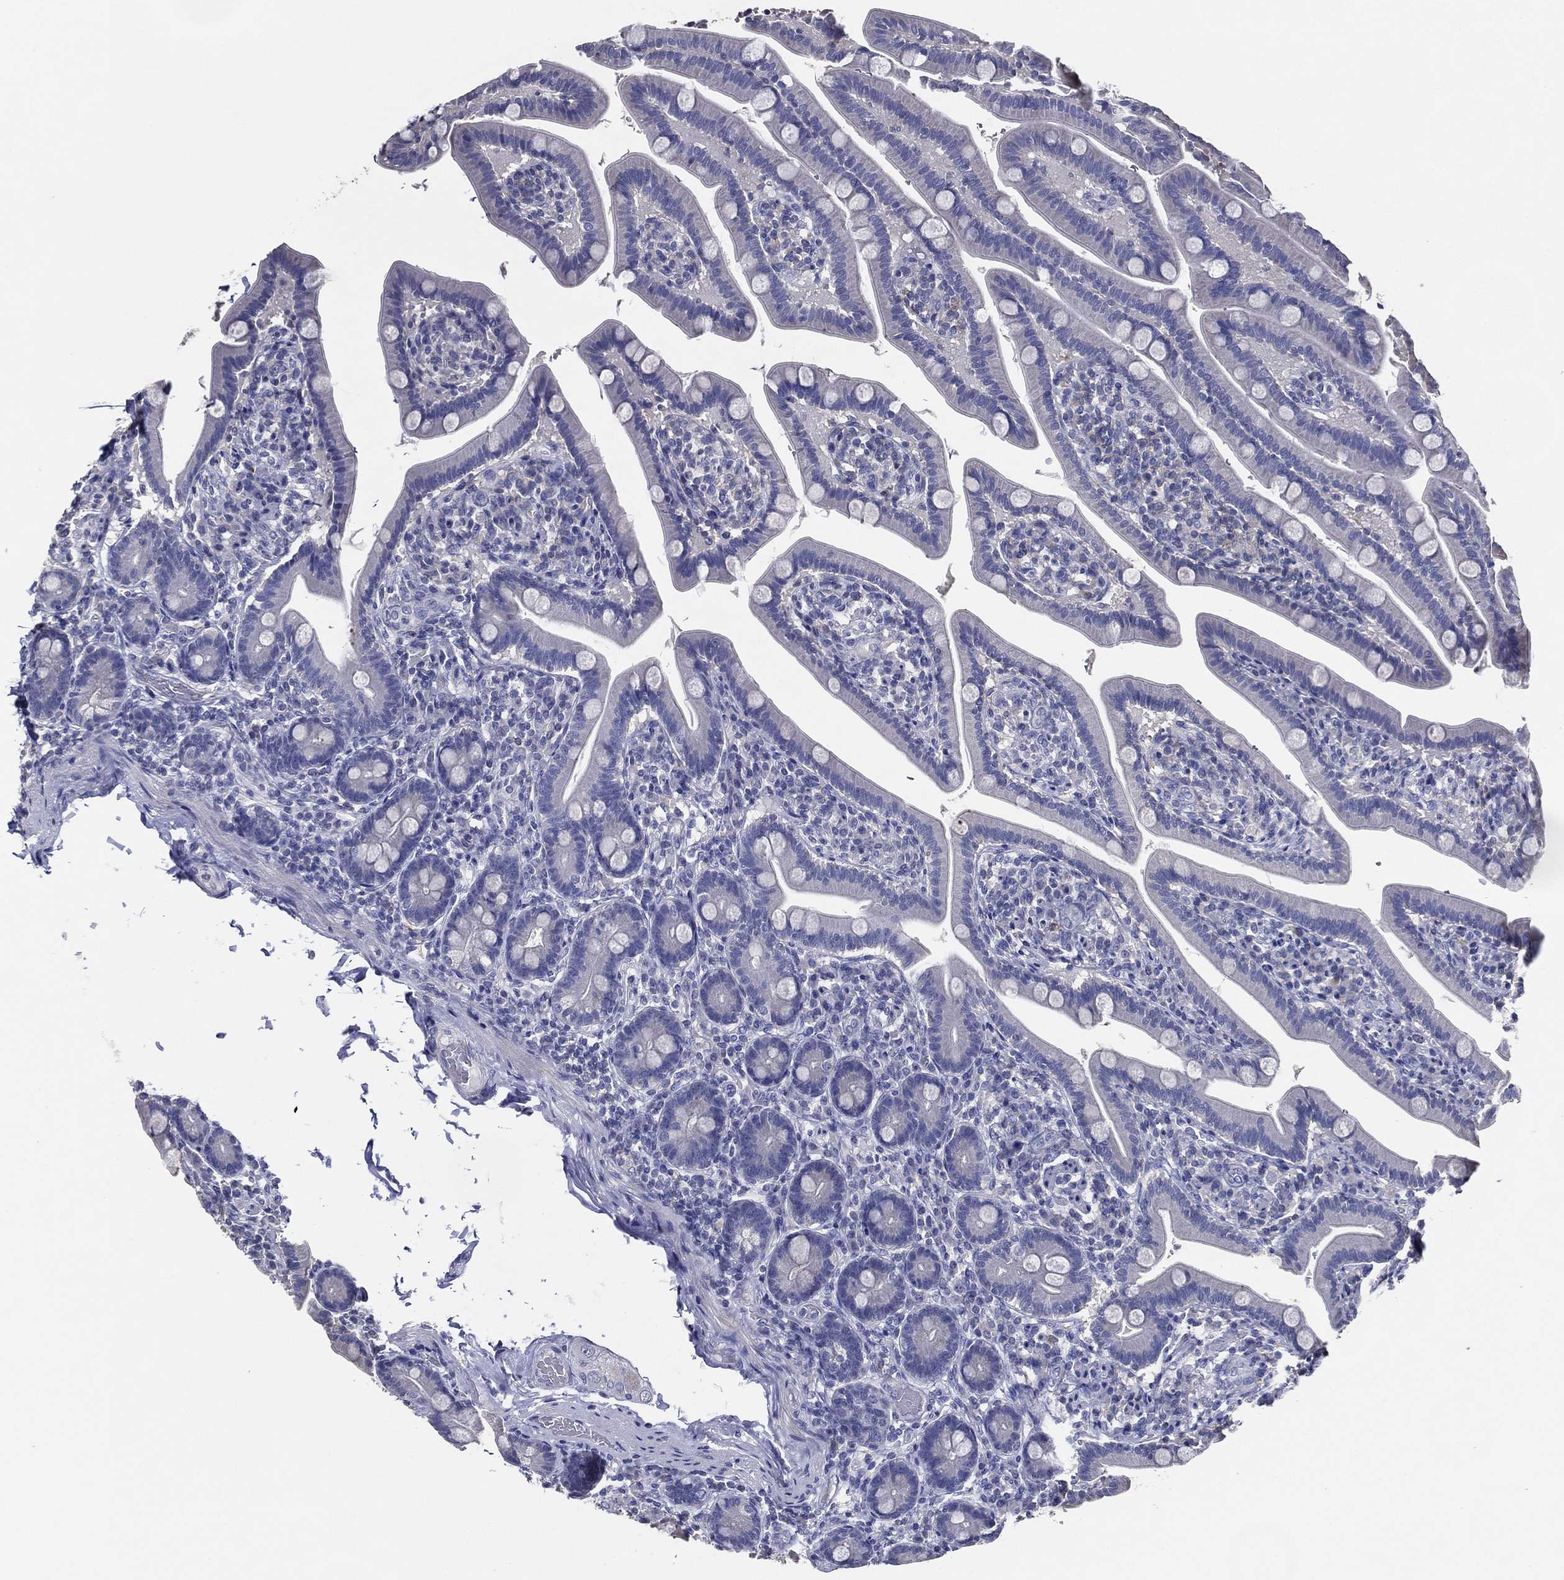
{"staining": {"intensity": "negative", "quantity": "none", "location": "none"}, "tissue": "small intestine", "cell_type": "Glandular cells", "image_type": "normal", "snomed": [{"axis": "morphology", "description": "Normal tissue, NOS"}, {"axis": "topography", "description": "Small intestine"}], "caption": "High power microscopy image of an immunohistochemistry (IHC) photomicrograph of unremarkable small intestine, revealing no significant staining in glandular cells.", "gene": "TFAP2A", "patient": {"sex": "male", "age": 66}}